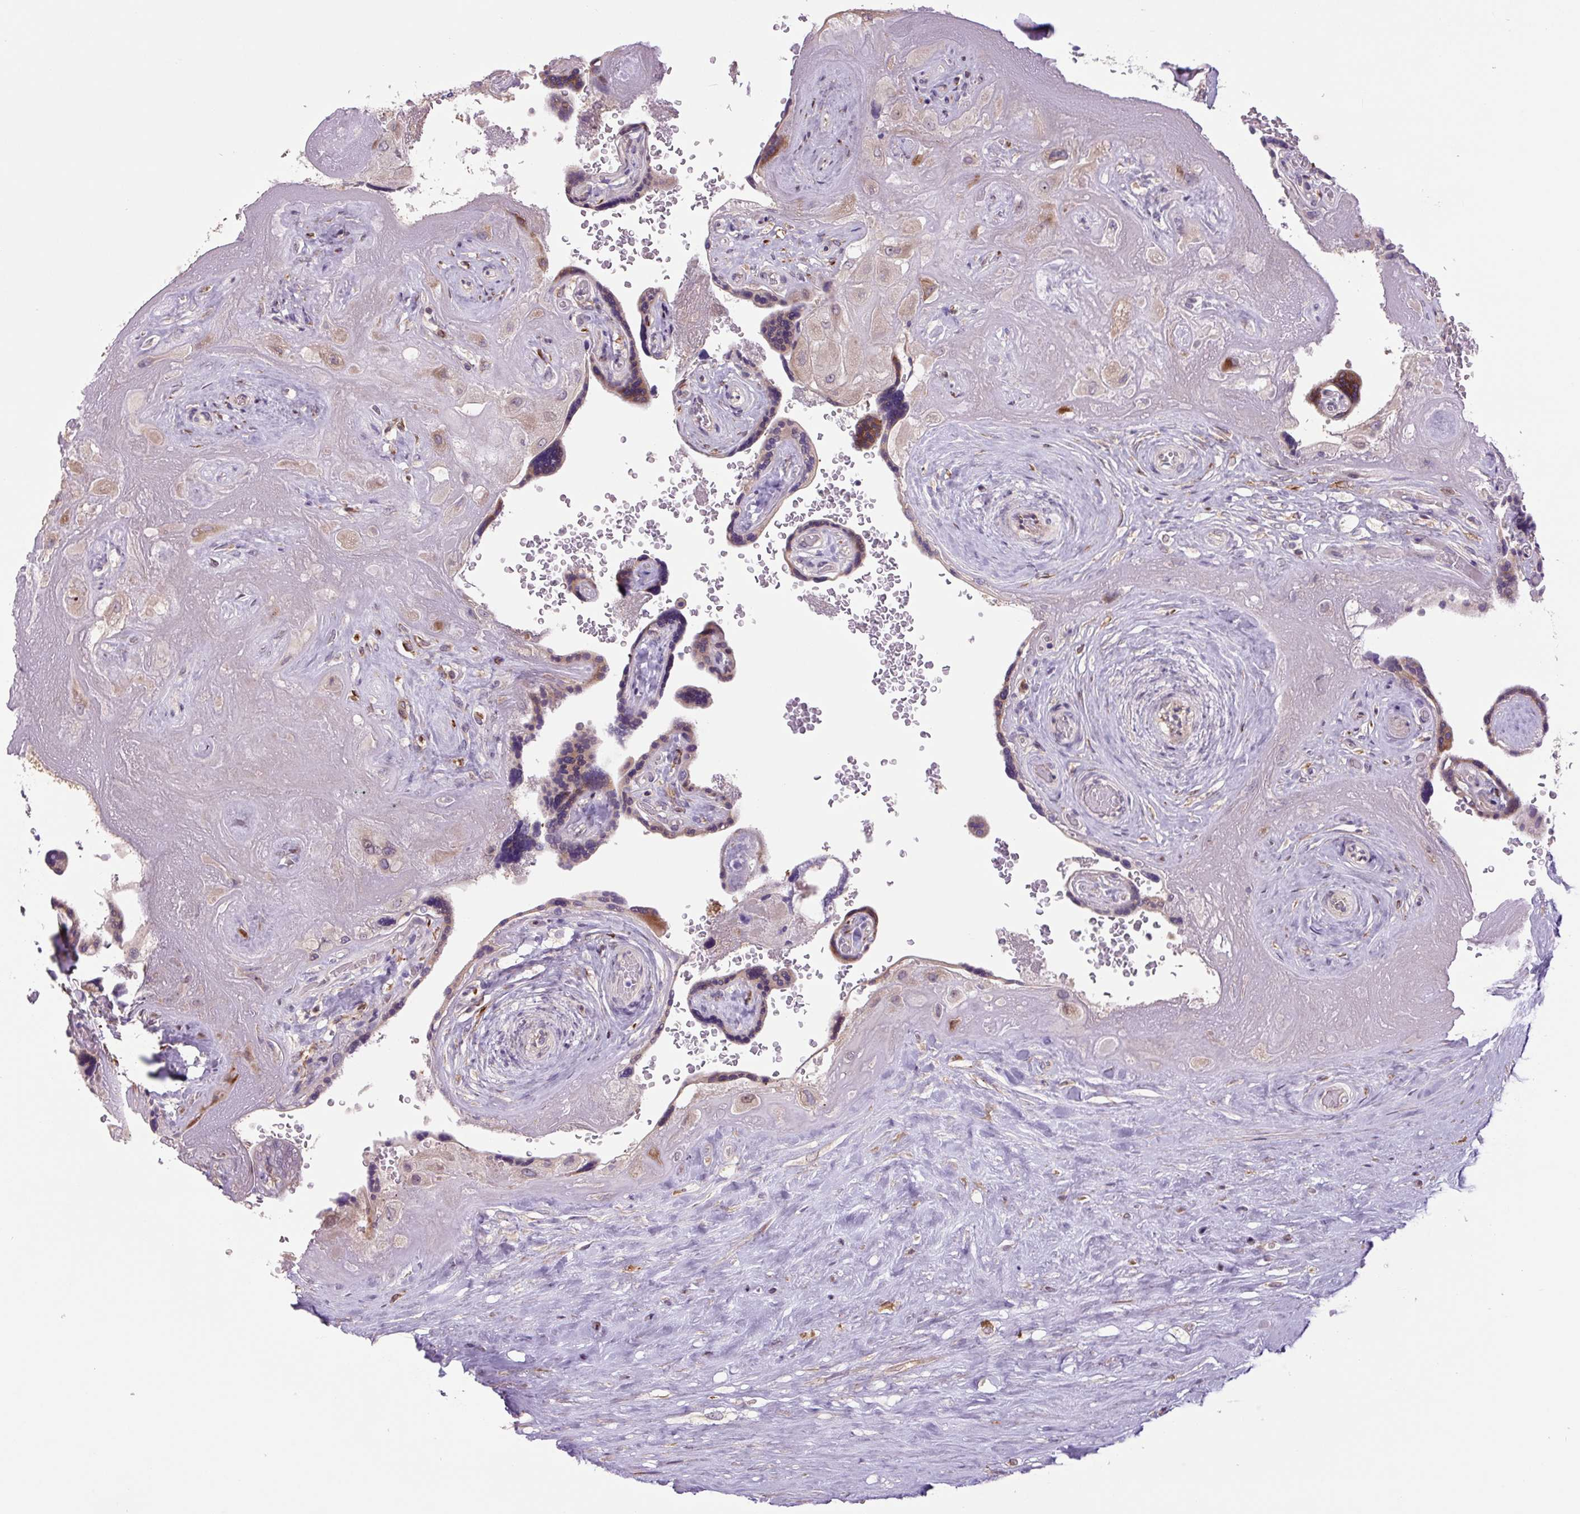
{"staining": {"intensity": "weak", "quantity": "25%-75%", "location": "cytoplasmic/membranous,nuclear"}, "tissue": "placenta", "cell_type": "Decidual cells", "image_type": "normal", "snomed": [{"axis": "morphology", "description": "Normal tissue, NOS"}, {"axis": "topography", "description": "Placenta"}], "caption": "IHC staining of unremarkable placenta, which shows low levels of weak cytoplasmic/membranous,nuclear staining in about 25%-75% of decidual cells indicating weak cytoplasmic/membranous,nuclear protein expression. The staining was performed using DAB (brown) for protein detection and nuclei were counterstained in hematoxylin (blue).", "gene": "PLA2G4A", "patient": {"sex": "female", "age": 32}}